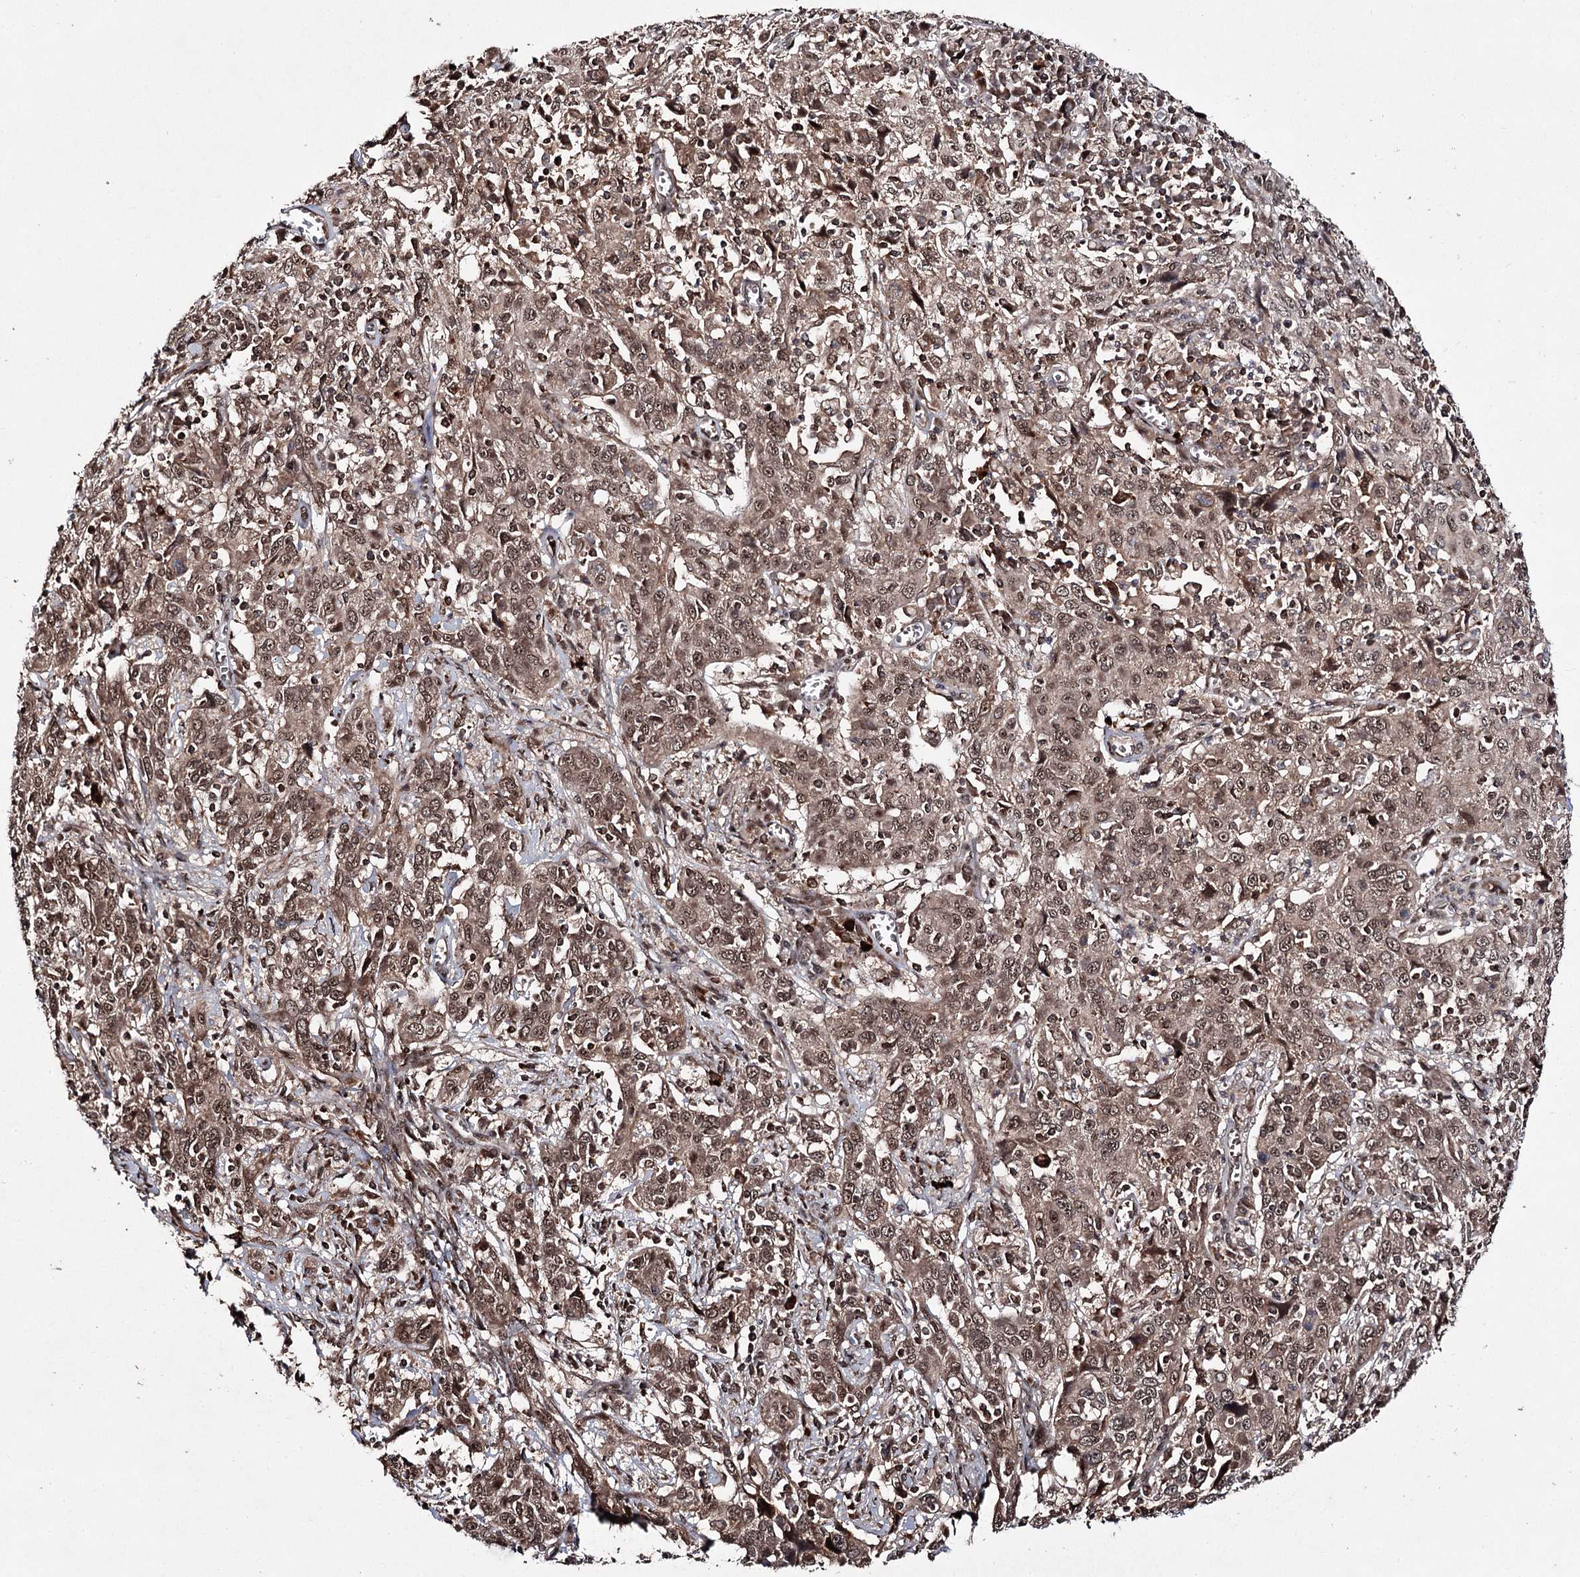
{"staining": {"intensity": "moderate", "quantity": ">75%", "location": "cytoplasmic/membranous,nuclear"}, "tissue": "cervical cancer", "cell_type": "Tumor cells", "image_type": "cancer", "snomed": [{"axis": "morphology", "description": "Squamous cell carcinoma, NOS"}, {"axis": "topography", "description": "Cervix"}], "caption": "Protein expression analysis of cervical cancer (squamous cell carcinoma) exhibits moderate cytoplasmic/membranous and nuclear positivity in about >75% of tumor cells.", "gene": "FAM53B", "patient": {"sex": "female", "age": 46}}